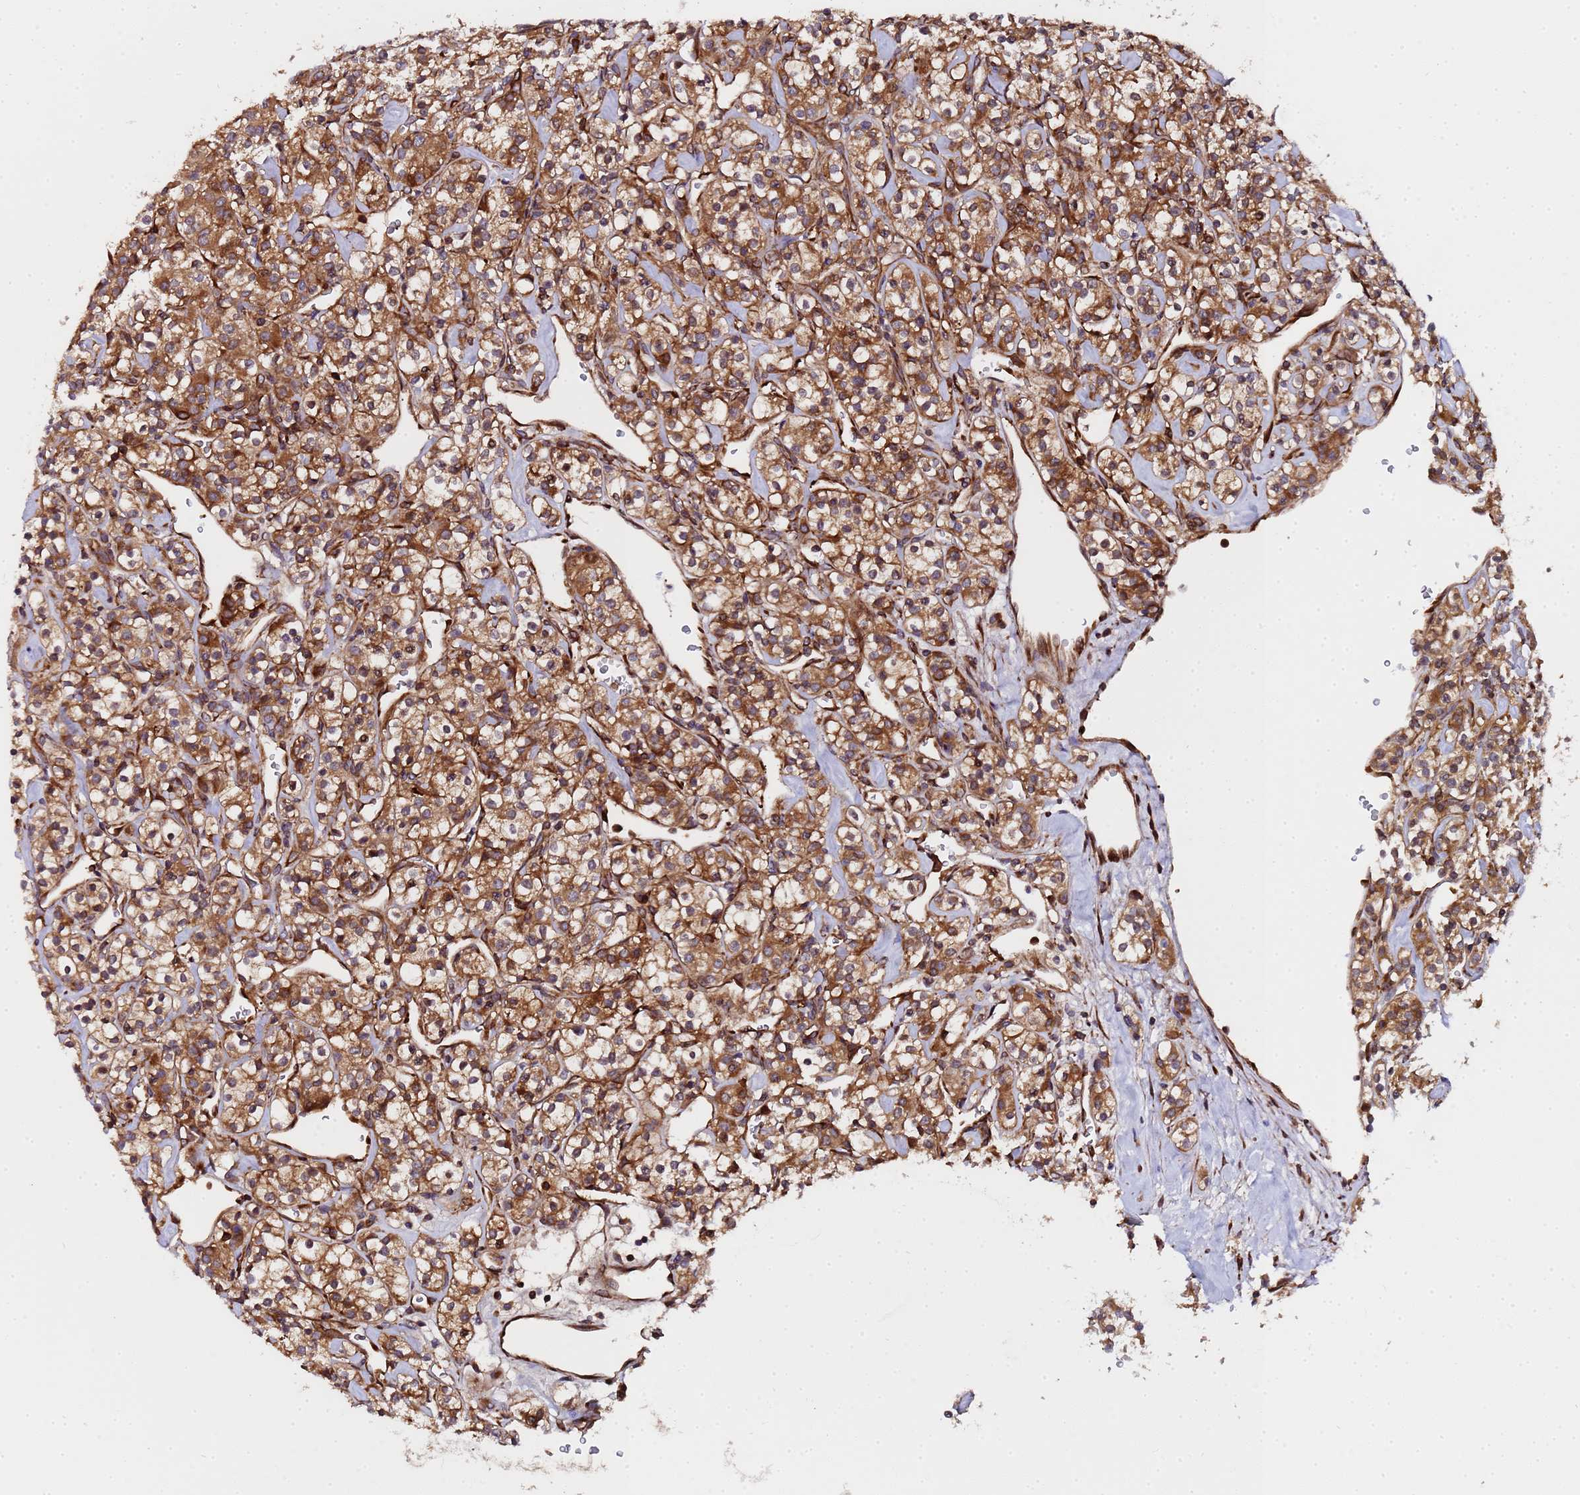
{"staining": {"intensity": "moderate", "quantity": ">75%", "location": "cytoplasmic/membranous"}, "tissue": "renal cancer", "cell_type": "Tumor cells", "image_type": "cancer", "snomed": [{"axis": "morphology", "description": "Adenocarcinoma, NOS"}, {"axis": "topography", "description": "Kidney"}], "caption": "Adenocarcinoma (renal) stained with DAB (3,3'-diaminobenzidine) immunohistochemistry (IHC) reveals medium levels of moderate cytoplasmic/membranous staining in about >75% of tumor cells.", "gene": "MOCS1", "patient": {"sex": "male", "age": 77}}